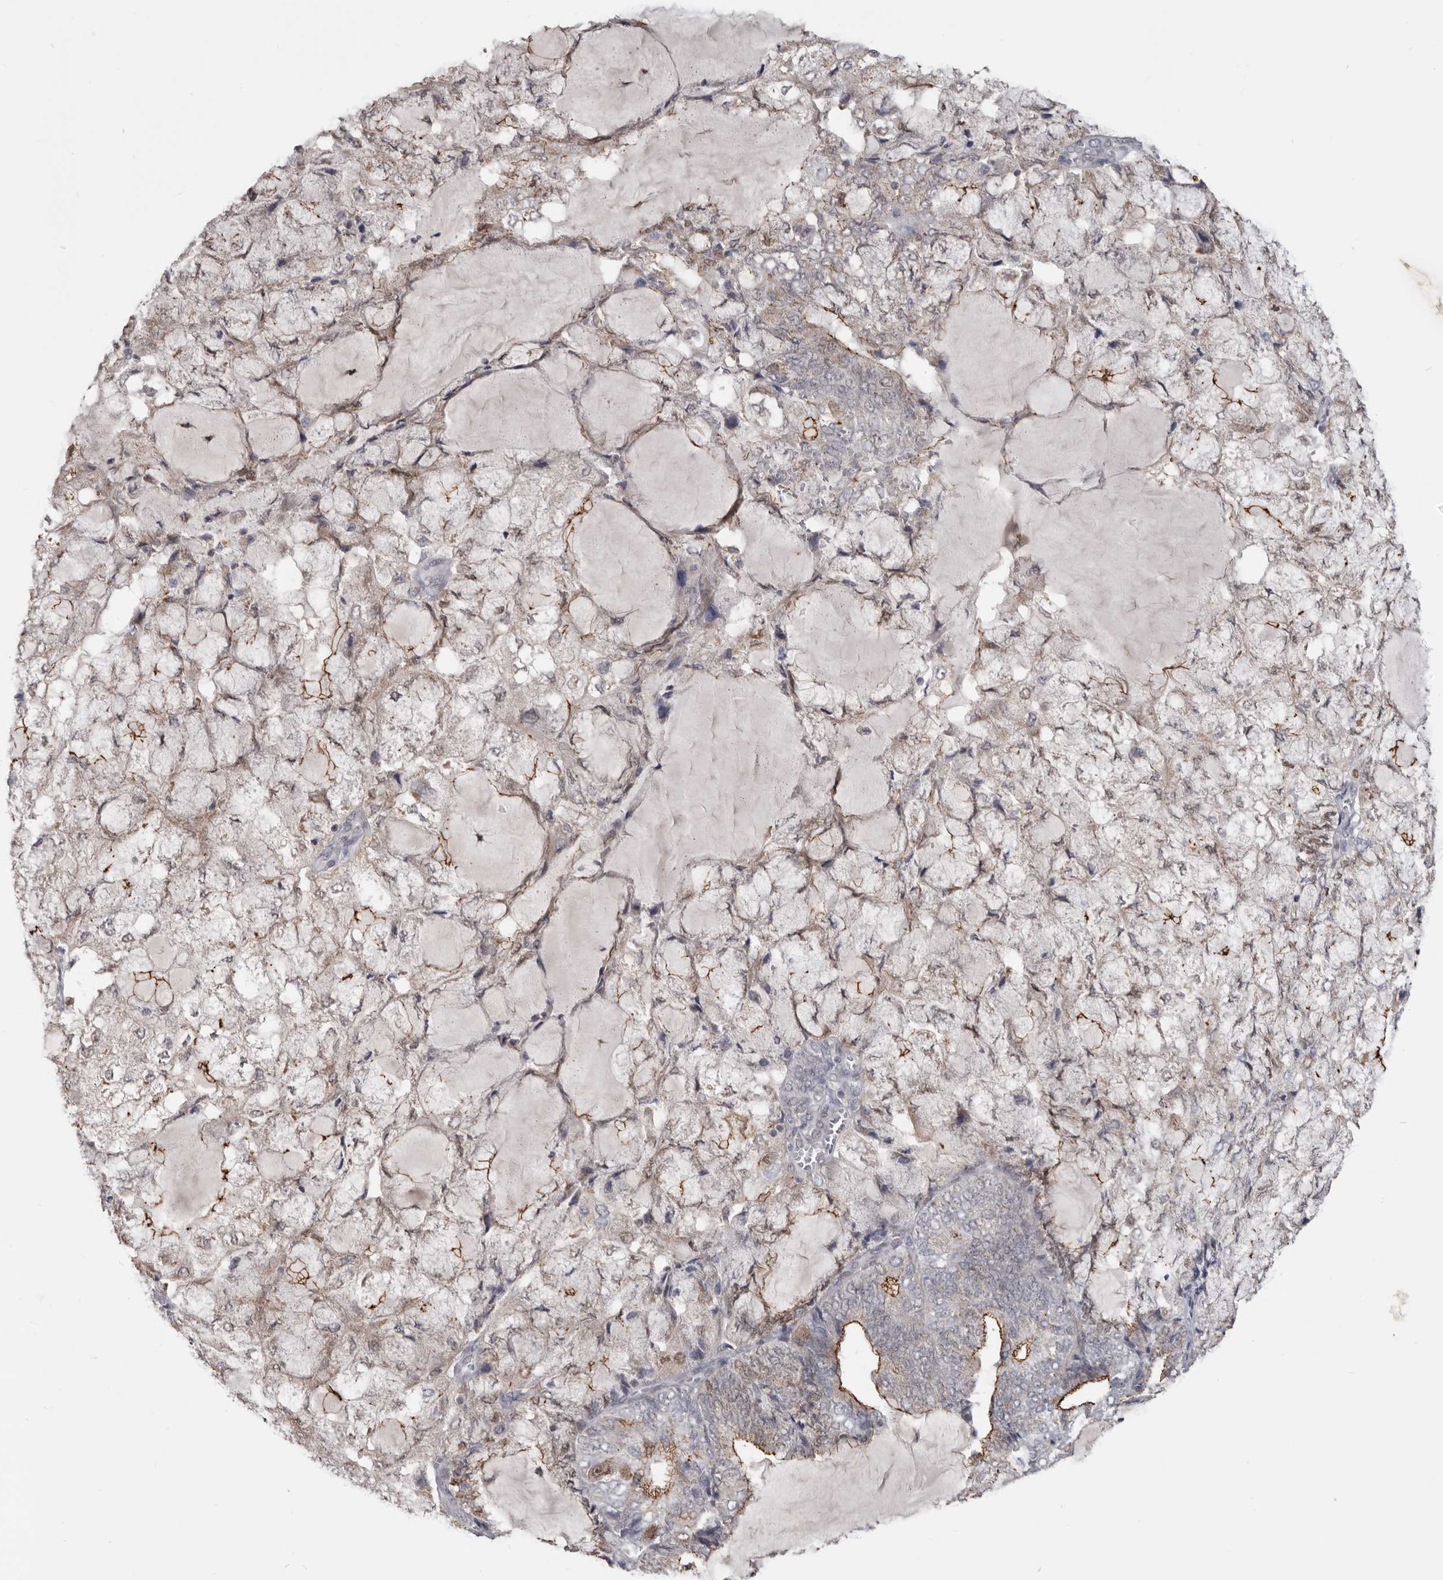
{"staining": {"intensity": "moderate", "quantity": "25%-75%", "location": "cytoplasmic/membranous"}, "tissue": "endometrial cancer", "cell_type": "Tumor cells", "image_type": "cancer", "snomed": [{"axis": "morphology", "description": "Adenocarcinoma, NOS"}, {"axis": "topography", "description": "Endometrium"}], "caption": "A brown stain highlights moderate cytoplasmic/membranous expression of a protein in human endometrial adenocarcinoma tumor cells.", "gene": "CGN", "patient": {"sex": "female", "age": 81}}